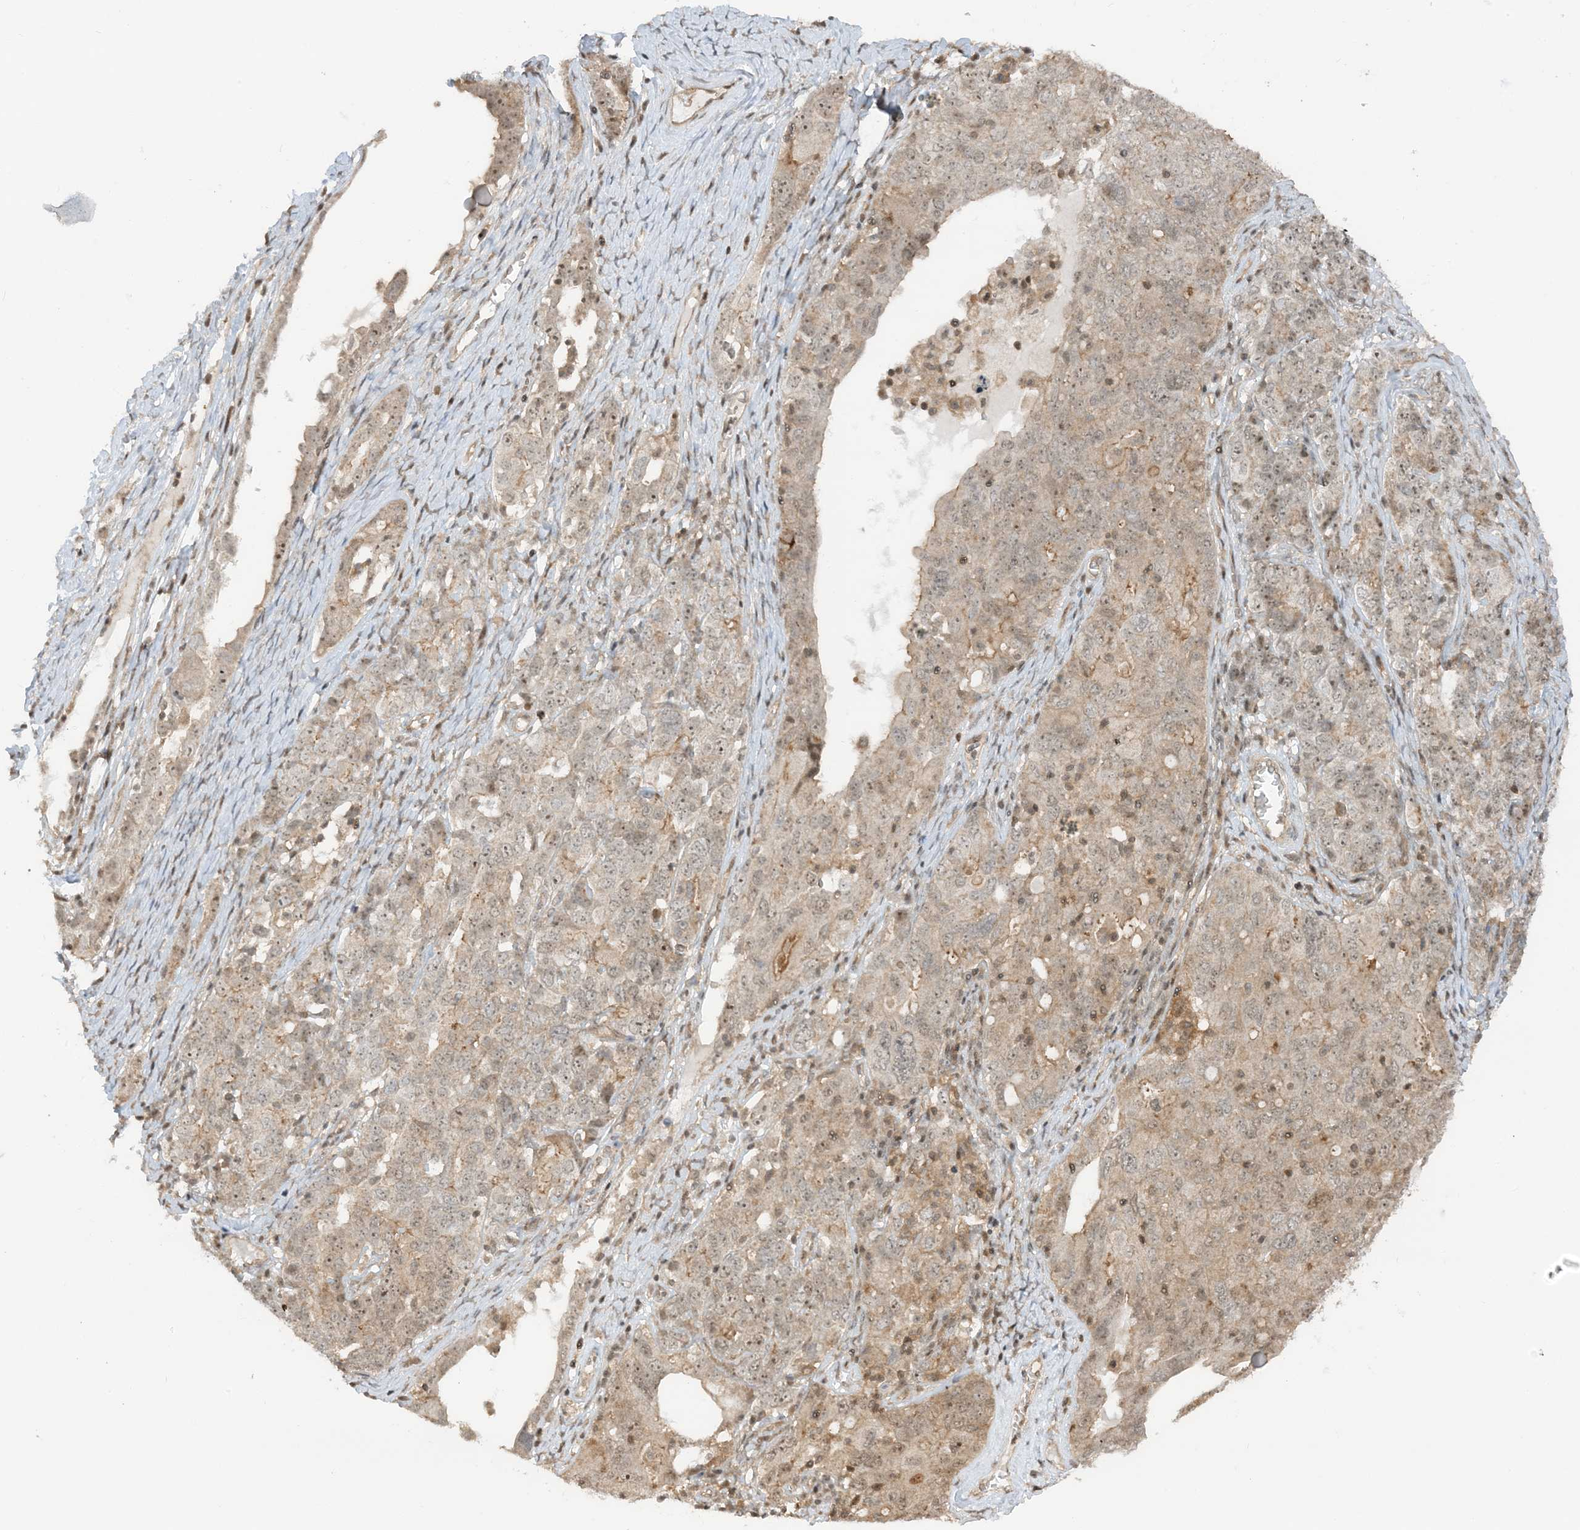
{"staining": {"intensity": "weak", "quantity": "25%-75%", "location": "nuclear"}, "tissue": "ovarian cancer", "cell_type": "Tumor cells", "image_type": "cancer", "snomed": [{"axis": "morphology", "description": "Carcinoma, endometroid"}, {"axis": "topography", "description": "Ovary"}], "caption": "Immunohistochemistry histopathology image of neoplastic tissue: human endometroid carcinoma (ovarian) stained using IHC displays low levels of weak protein expression localized specifically in the nuclear of tumor cells, appearing as a nuclear brown color.", "gene": "PPP1R7", "patient": {"sex": "female", "age": 62}}